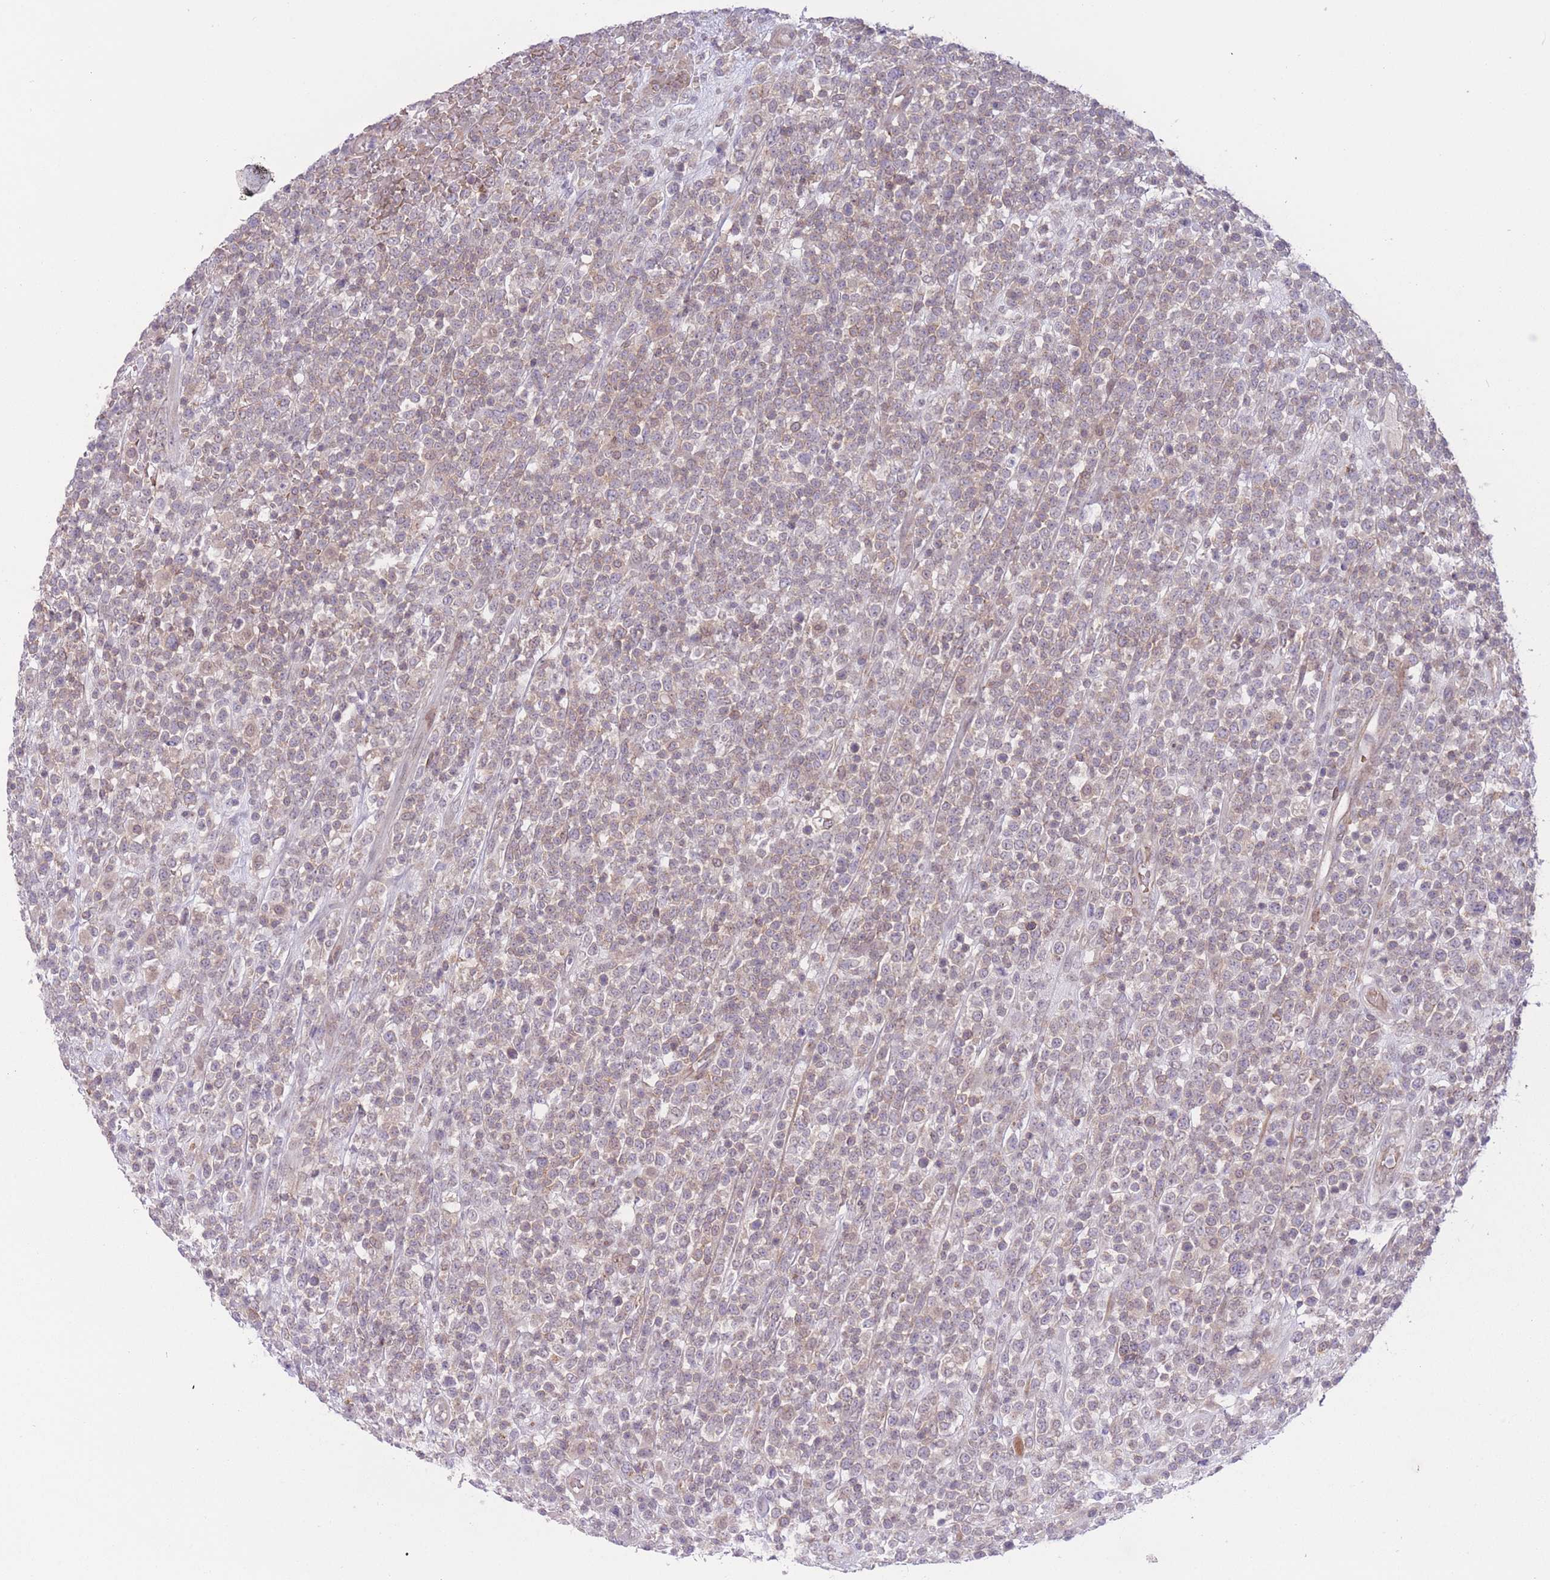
{"staining": {"intensity": "weak", "quantity": "<25%", "location": "cytoplasmic/membranous"}, "tissue": "lymphoma", "cell_type": "Tumor cells", "image_type": "cancer", "snomed": [{"axis": "morphology", "description": "Malignant lymphoma, non-Hodgkin's type, High grade"}, {"axis": "topography", "description": "Colon"}], "caption": "This photomicrograph is of high-grade malignant lymphoma, non-Hodgkin's type stained with IHC to label a protein in brown with the nuclei are counter-stained blue. There is no staining in tumor cells. (DAB (3,3'-diaminobenzidine) immunohistochemistry (IHC), high magnification).", "gene": "FUT5", "patient": {"sex": "female", "age": 53}}